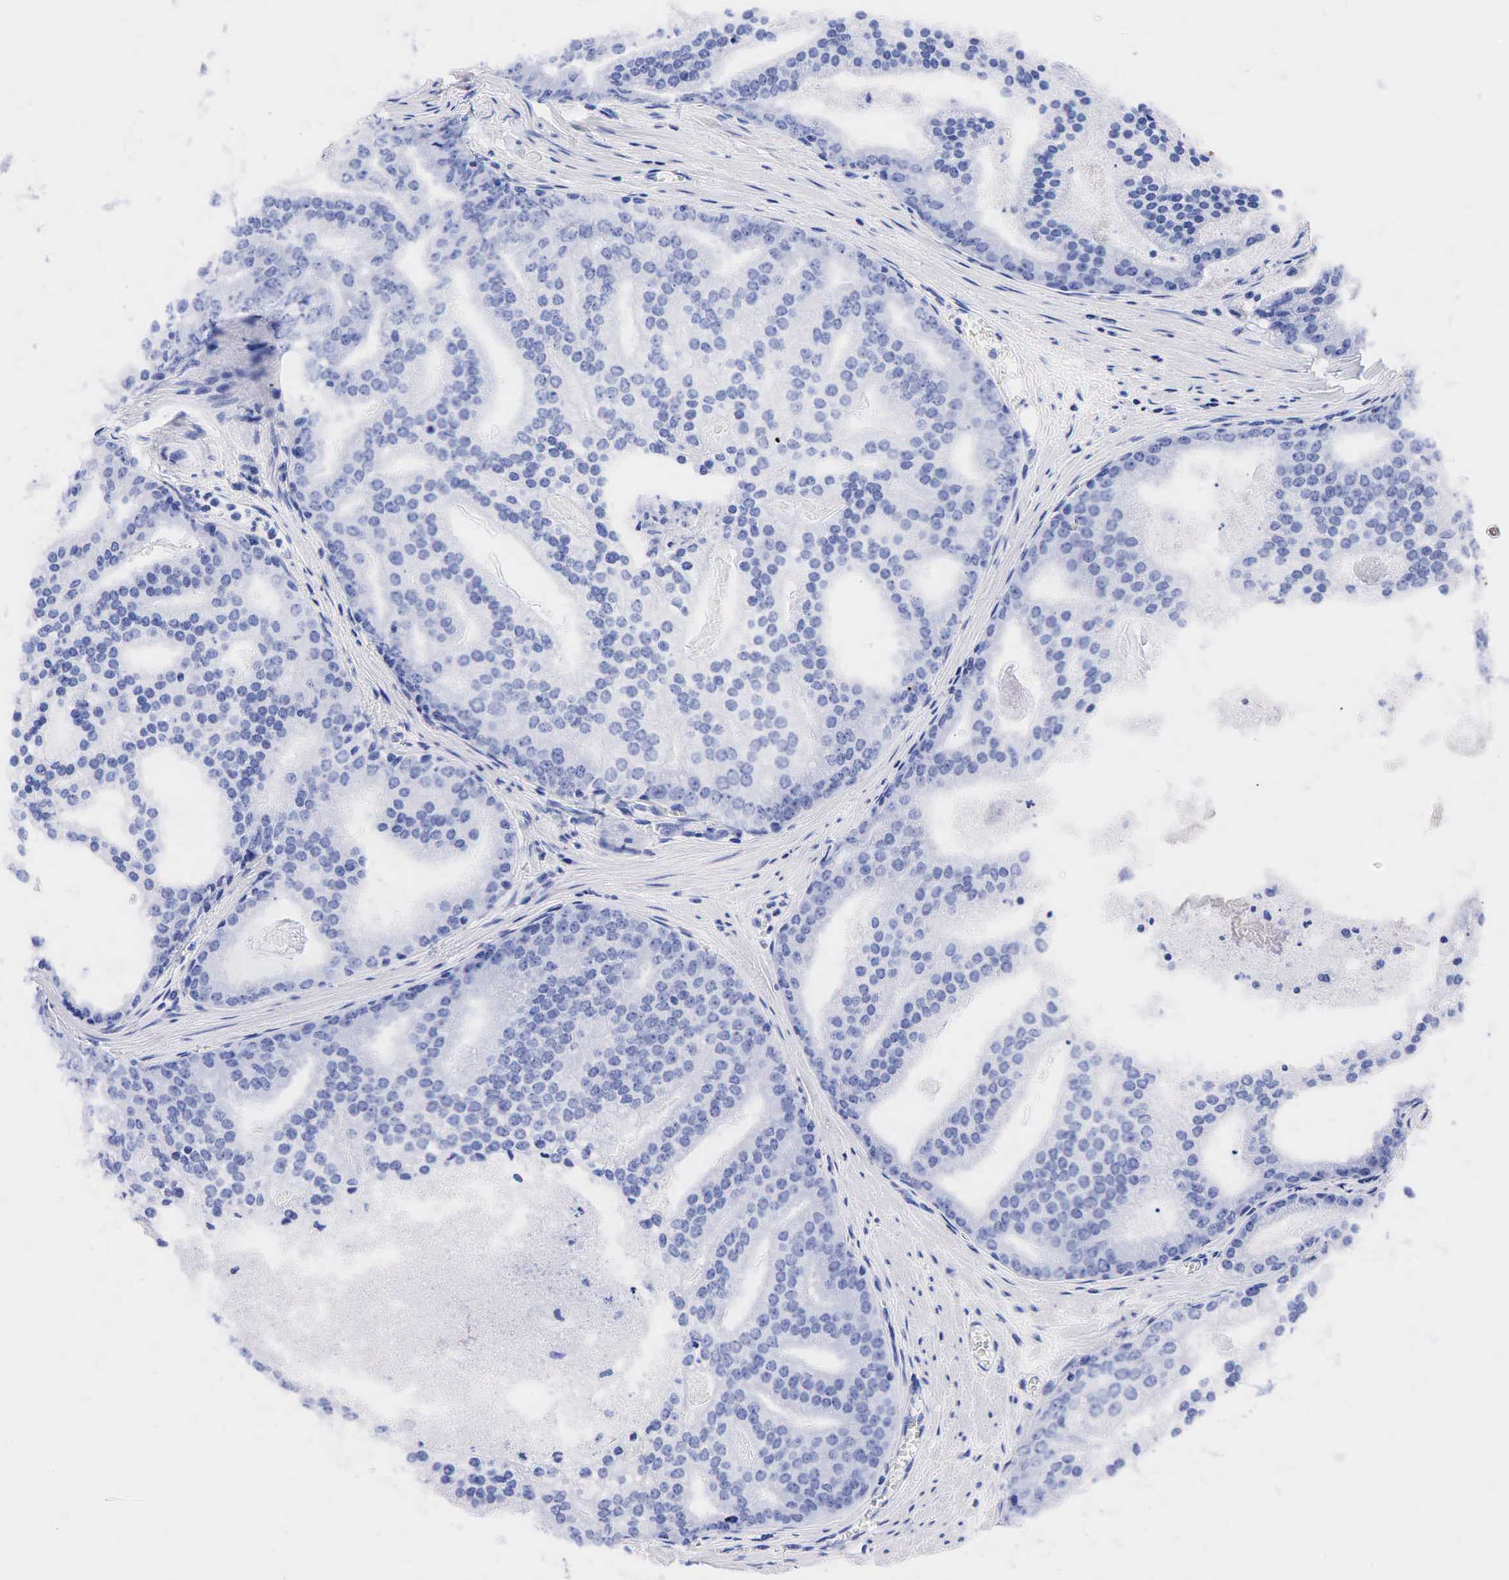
{"staining": {"intensity": "negative", "quantity": "none", "location": "none"}, "tissue": "prostate cancer", "cell_type": "Tumor cells", "image_type": "cancer", "snomed": [{"axis": "morphology", "description": "Adenocarcinoma, High grade"}, {"axis": "topography", "description": "Prostate"}], "caption": "High magnification brightfield microscopy of prostate cancer stained with DAB (3,3'-diaminobenzidine) (brown) and counterstained with hematoxylin (blue): tumor cells show no significant positivity.", "gene": "NKX2-1", "patient": {"sex": "male", "age": 56}}